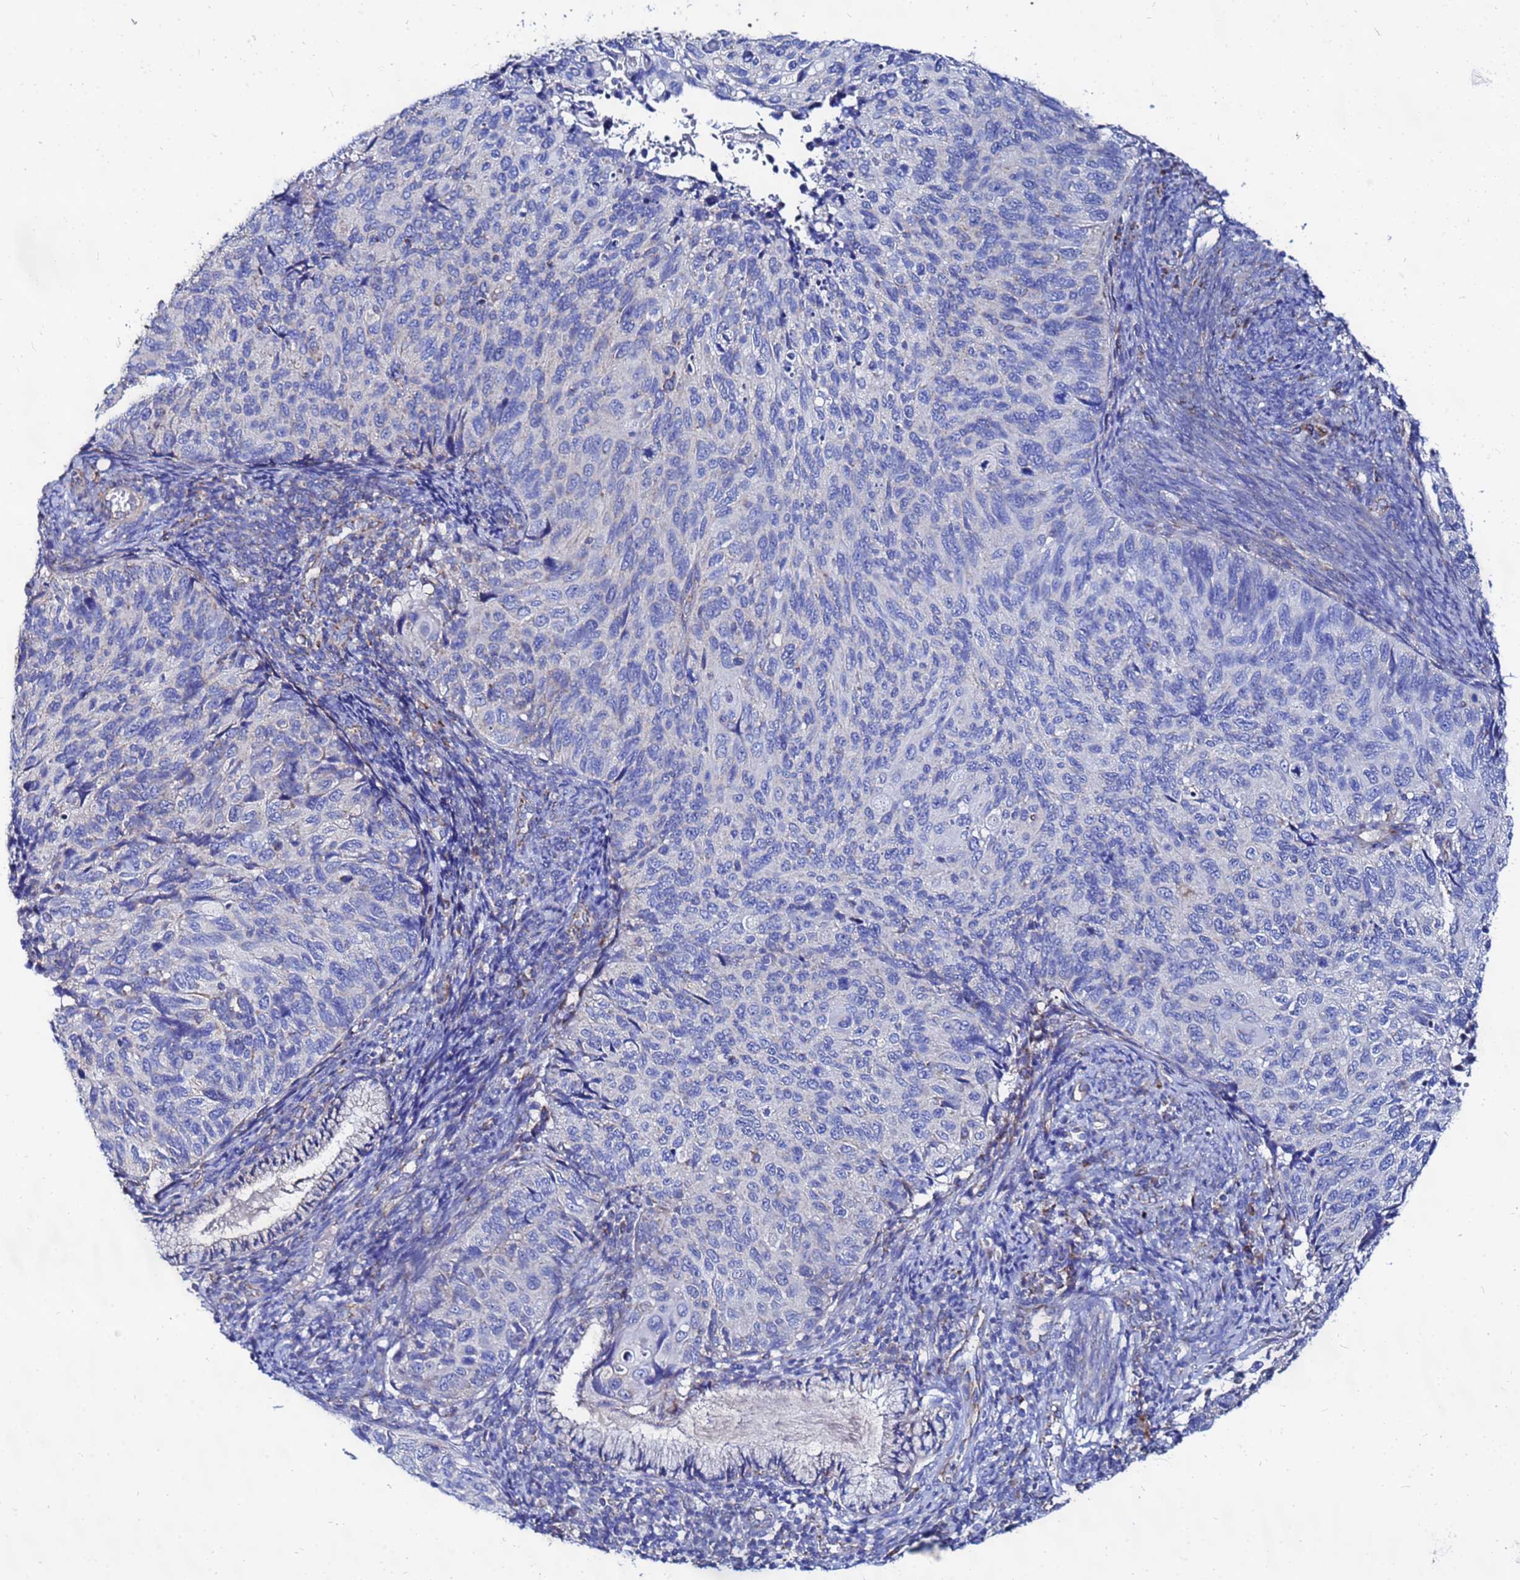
{"staining": {"intensity": "negative", "quantity": "none", "location": "none"}, "tissue": "cervical cancer", "cell_type": "Tumor cells", "image_type": "cancer", "snomed": [{"axis": "morphology", "description": "Squamous cell carcinoma, NOS"}, {"axis": "topography", "description": "Cervix"}], "caption": "Tumor cells are negative for brown protein staining in cervical cancer (squamous cell carcinoma).", "gene": "FAHD2A", "patient": {"sex": "female", "age": 70}}